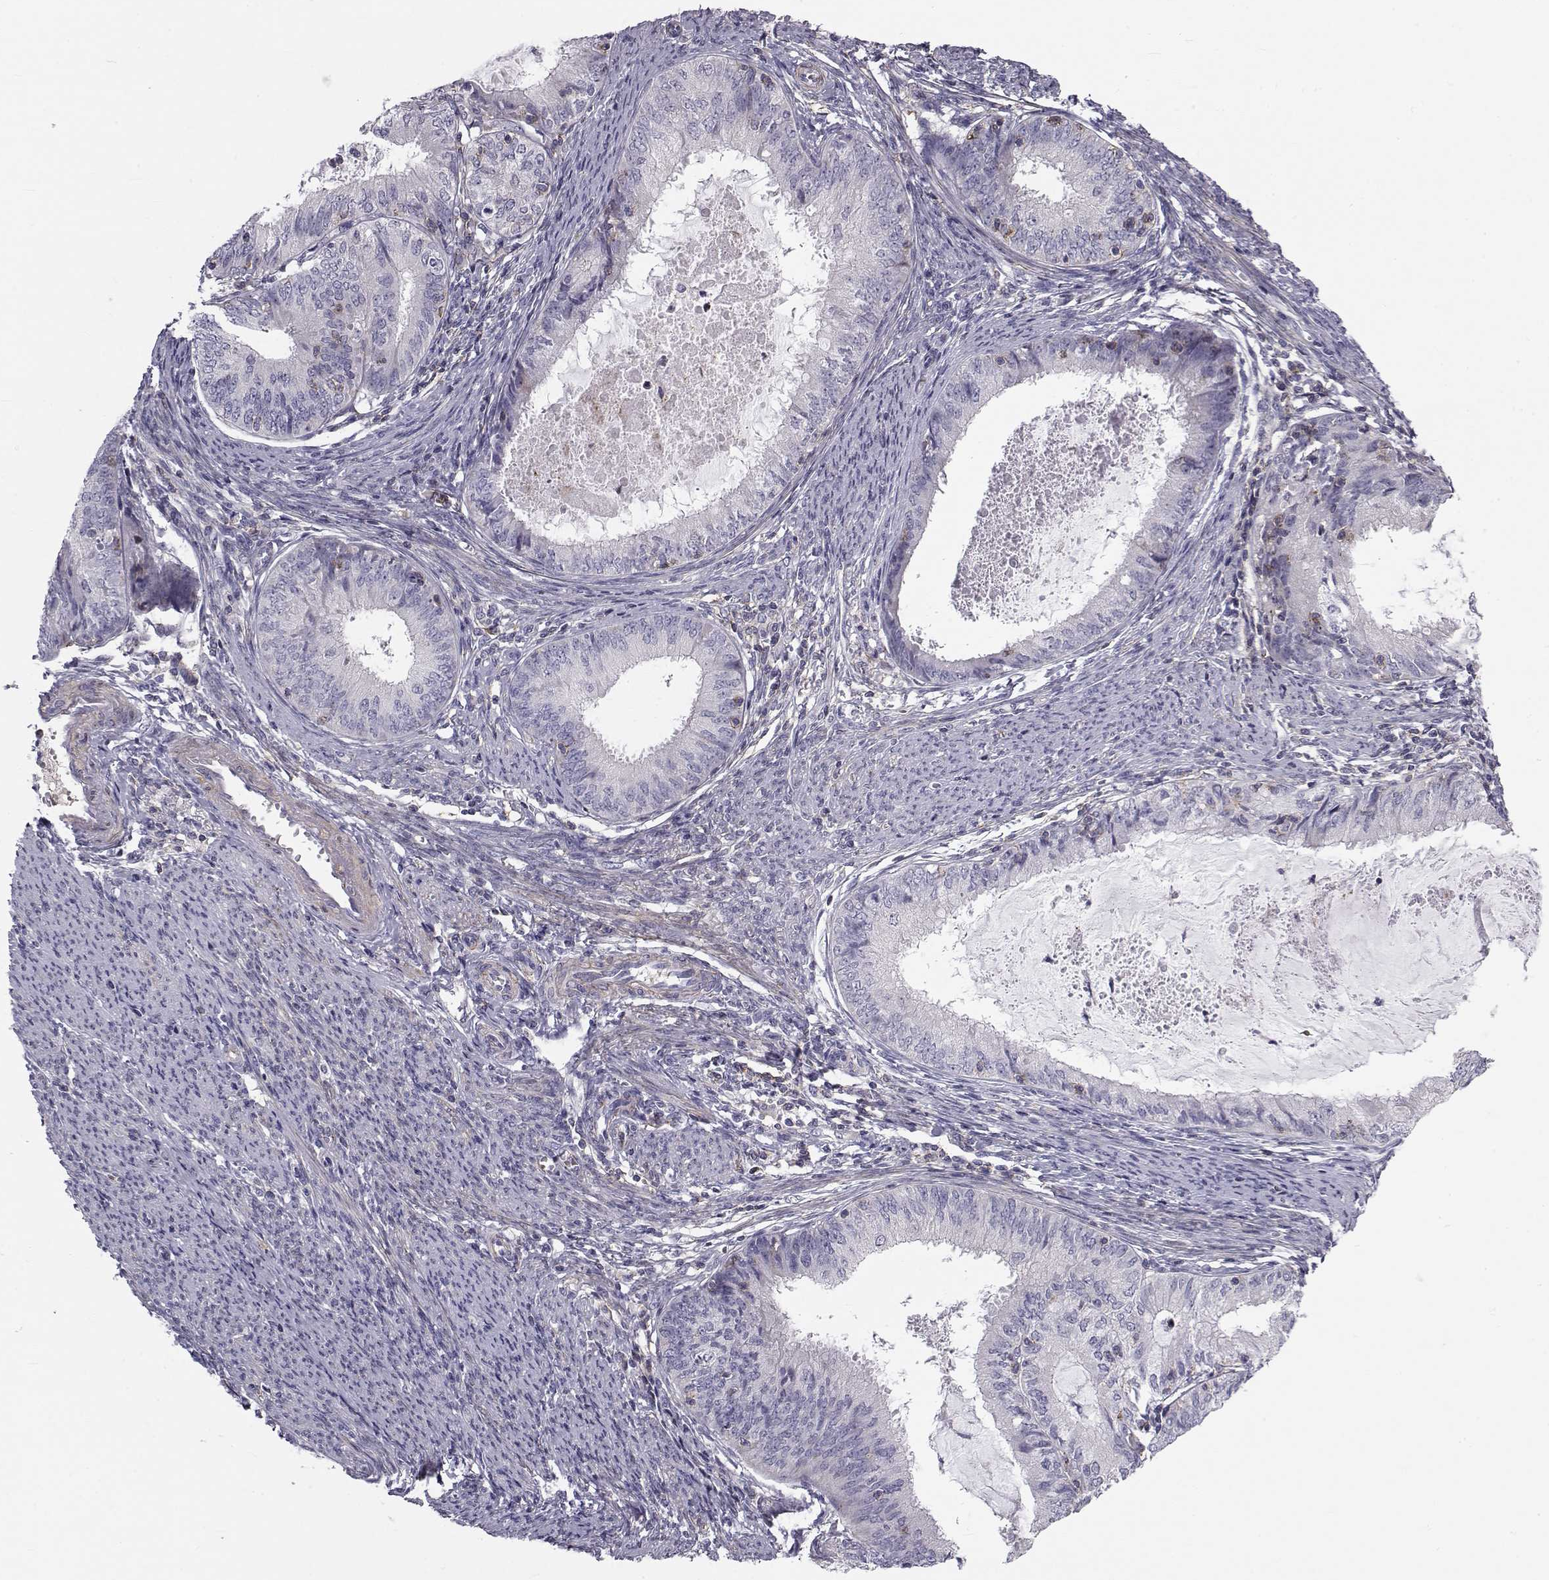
{"staining": {"intensity": "negative", "quantity": "none", "location": "none"}, "tissue": "endometrial cancer", "cell_type": "Tumor cells", "image_type": "cancer", "snomed": [{"axis": "morphology", "description": "Adenocarcinoma, NOS"}, {"axis": "topography", "description": "Endometrium"}], "caption": "Immunohistochemical staining of endometrial cancer shows no significant staining in tumor cells. (IHC, brightfield microscopy, high magnification).", "gene": "LRRC27", "patient": {"sex": "female", "age": 57}}